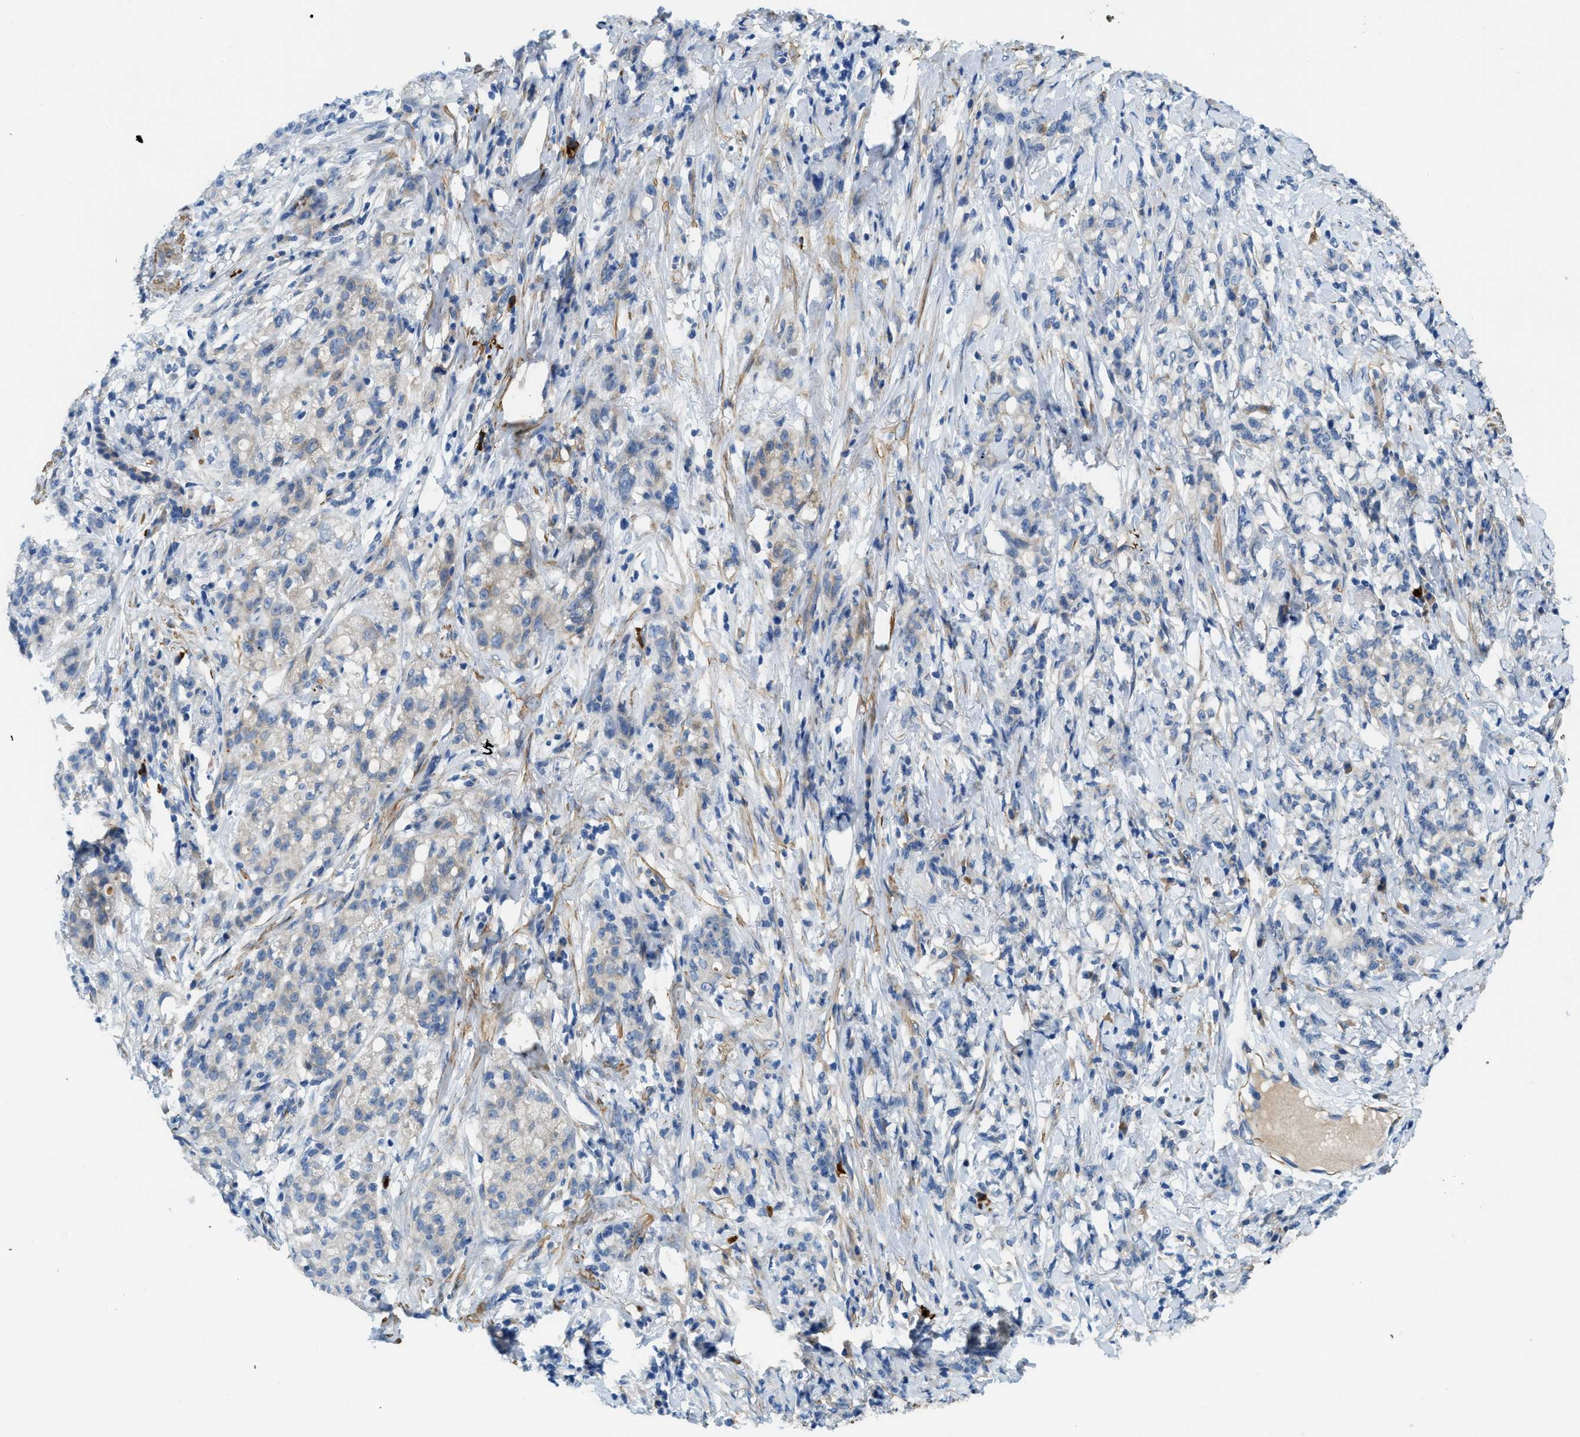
{"staining": {"intensity": "weak", "quantity": "<25%", "location": "cytoplasmic/membranous"}, "tissue": "stomach cancer", "cell_type": "Tumor cells", "image_type": "cancer", "snomed": [{"axis": "morphology", "description": "Adenocarcinoma, NOS"}, {"axis": "topography", "description": "Stomach, lower"}], "caption": "Tumor cells show no significant positivity in adenocarcinoma (stomach).", "gene": "BMPR1A", "patient": {"sex": "male", "age": 88}}